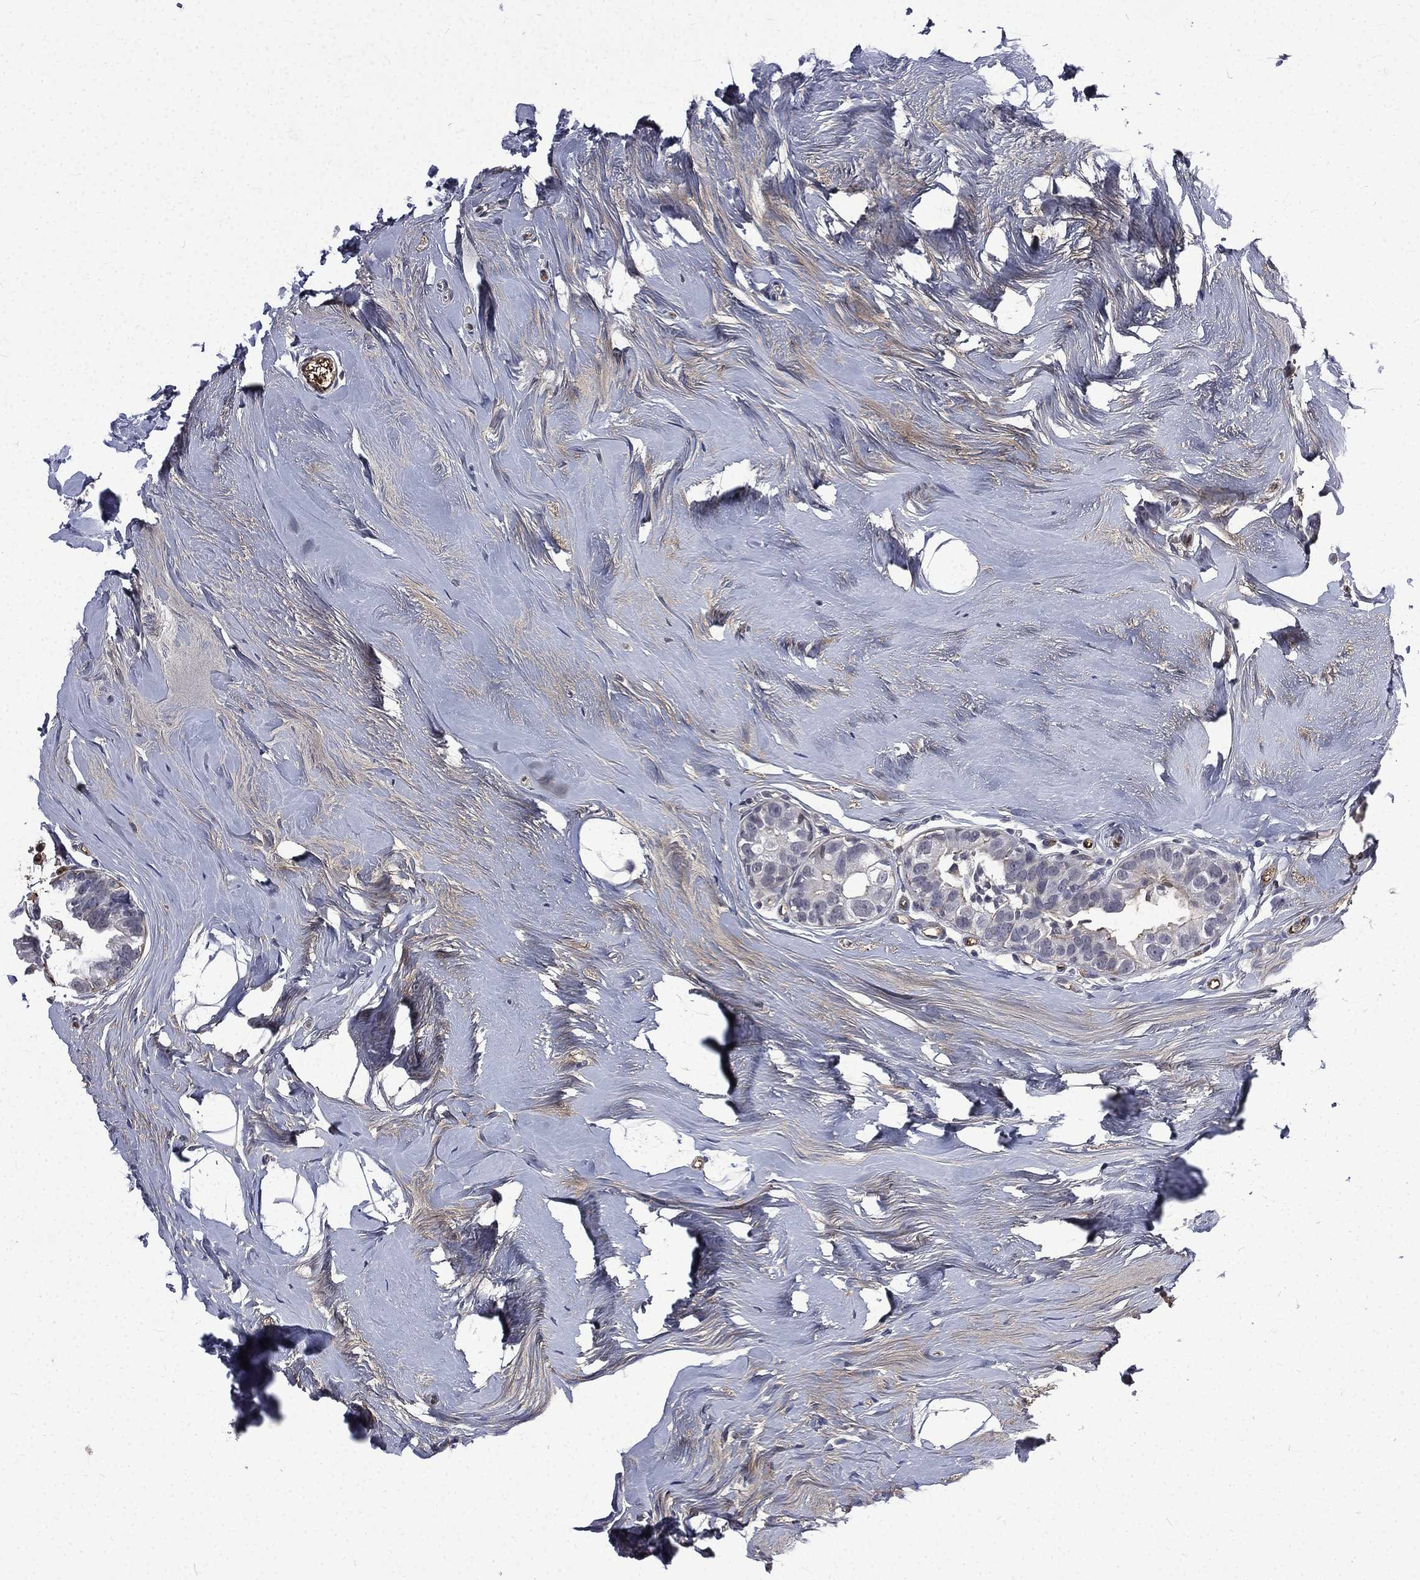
{"staining": {"intensity": "negative", "quantity": "none", "location": "none"}, "tissue": "breast cancer", "cell_type": "Tumor cells", "image_type": "cancer", "snomed": [{"axis": "morphology", "description": "Duct carcinoma"}, {"axis": "topography", "description": "Breast"}], "caption": "A photomicrograph of breast cancer (intraductal carcinoma) stained for a protein exhibits no brown staining in tumor cells.", "gene": "FGG", "patient": {"sex": "female", "age": 55}}